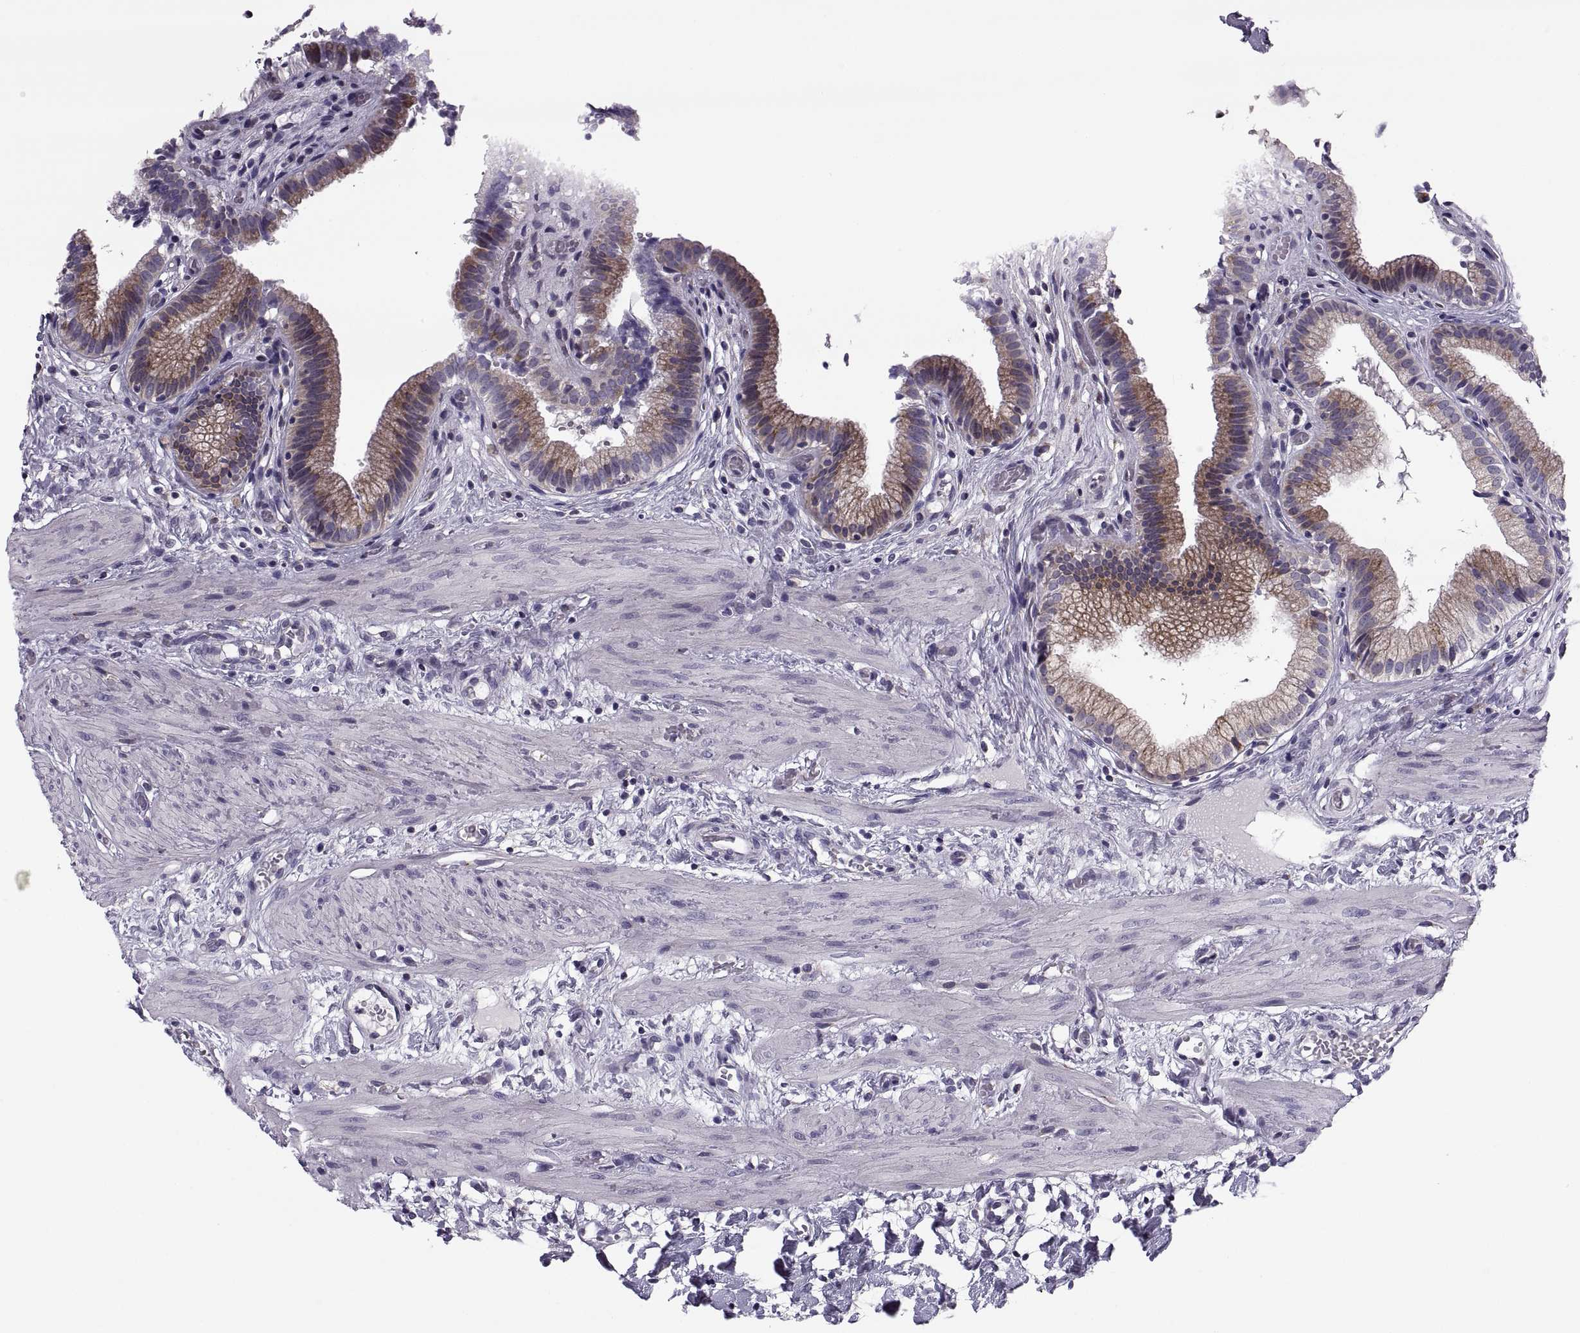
{"staining": {"intensity": "moderate", "quantity": "25%-75%", "location": "cytoplasmic/membranous"}, "tissue": "gallbladder", "cell_type": "Glandular cells", "image_type": "normal", "snomed": [{"axis": "morphology", "description": "Normal tissue, NOS"}, {"axis": "topography", "description": "Gallbladder"}], "caption": "A photomicrograph of gallbladder stained for a protein demonstrates moderate cytoplasmic/membranous brown staining in glandular cells.", "gene": "LETM2", "patient": {"sex": "female", "age": 24}}